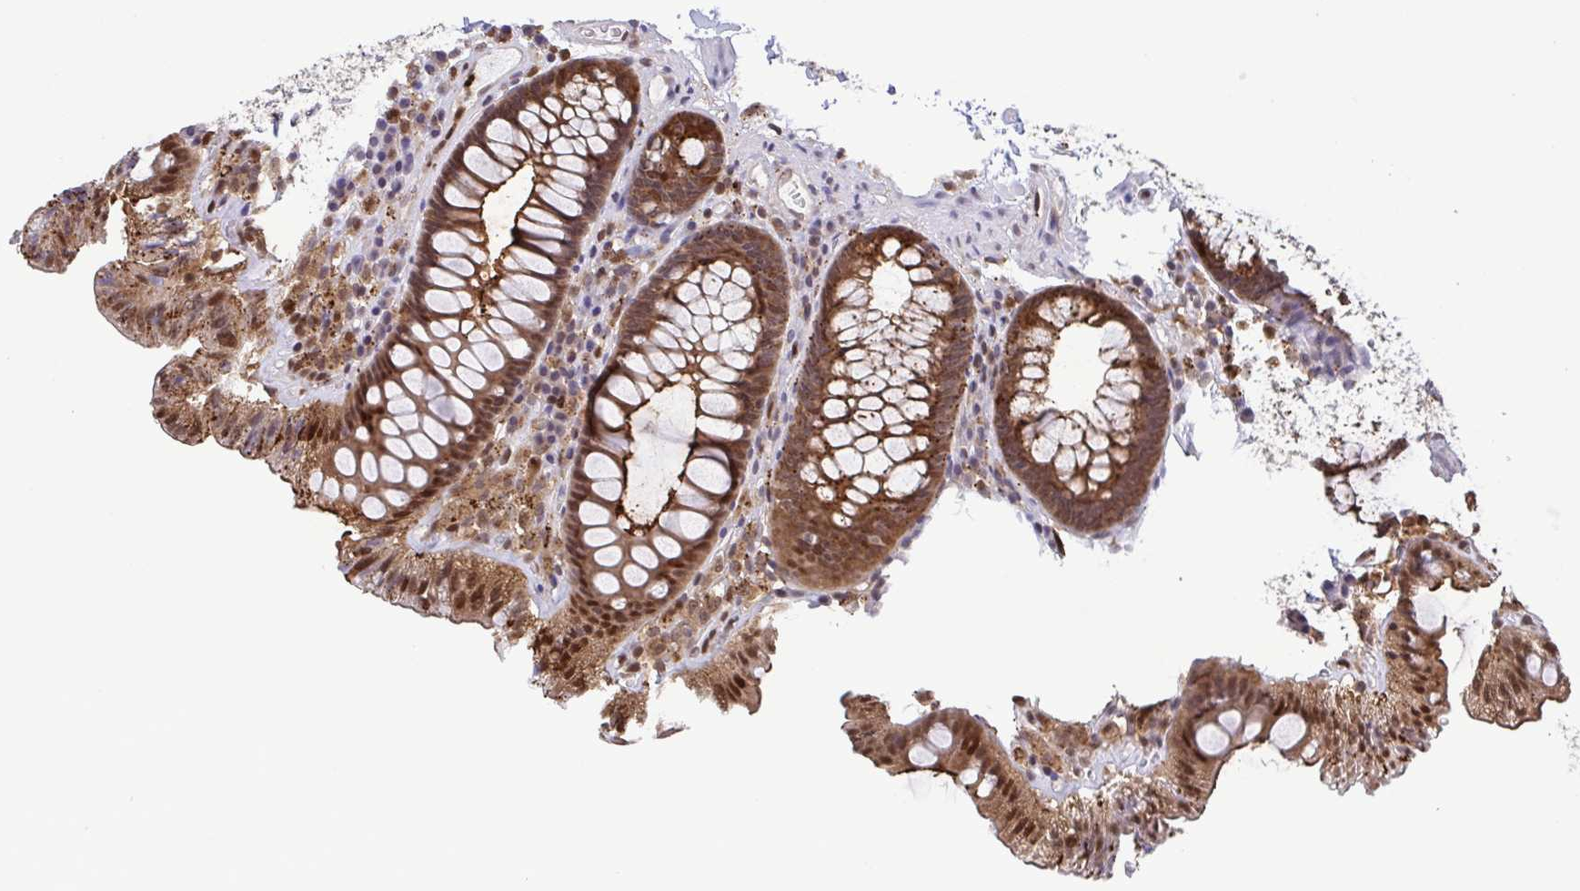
{"staining": {"intensity": "moderate", "quantity": "<25%", "location": "nuclear"}, "tissue": "colon", "cell_type": "Endothelial cells", "image_type": "normal", "snomed": [{"axis": "morphology", "description": "Normal tissue, NOS"}, {"axis": "topography", "description": "Colon"}, {"axis": "topography", "description": "Peripheral nerve tissue"}], "caption": "The histopathology image displays staining of unremarkable colon, revealing moderate nuclear protein staining (brown color) within endothelial cells. (brown staining indicates protein expression, while blue staining denotes nuclei).", "gene": "CHMP1B", "patient": {"sex": "male", "age": 84}}